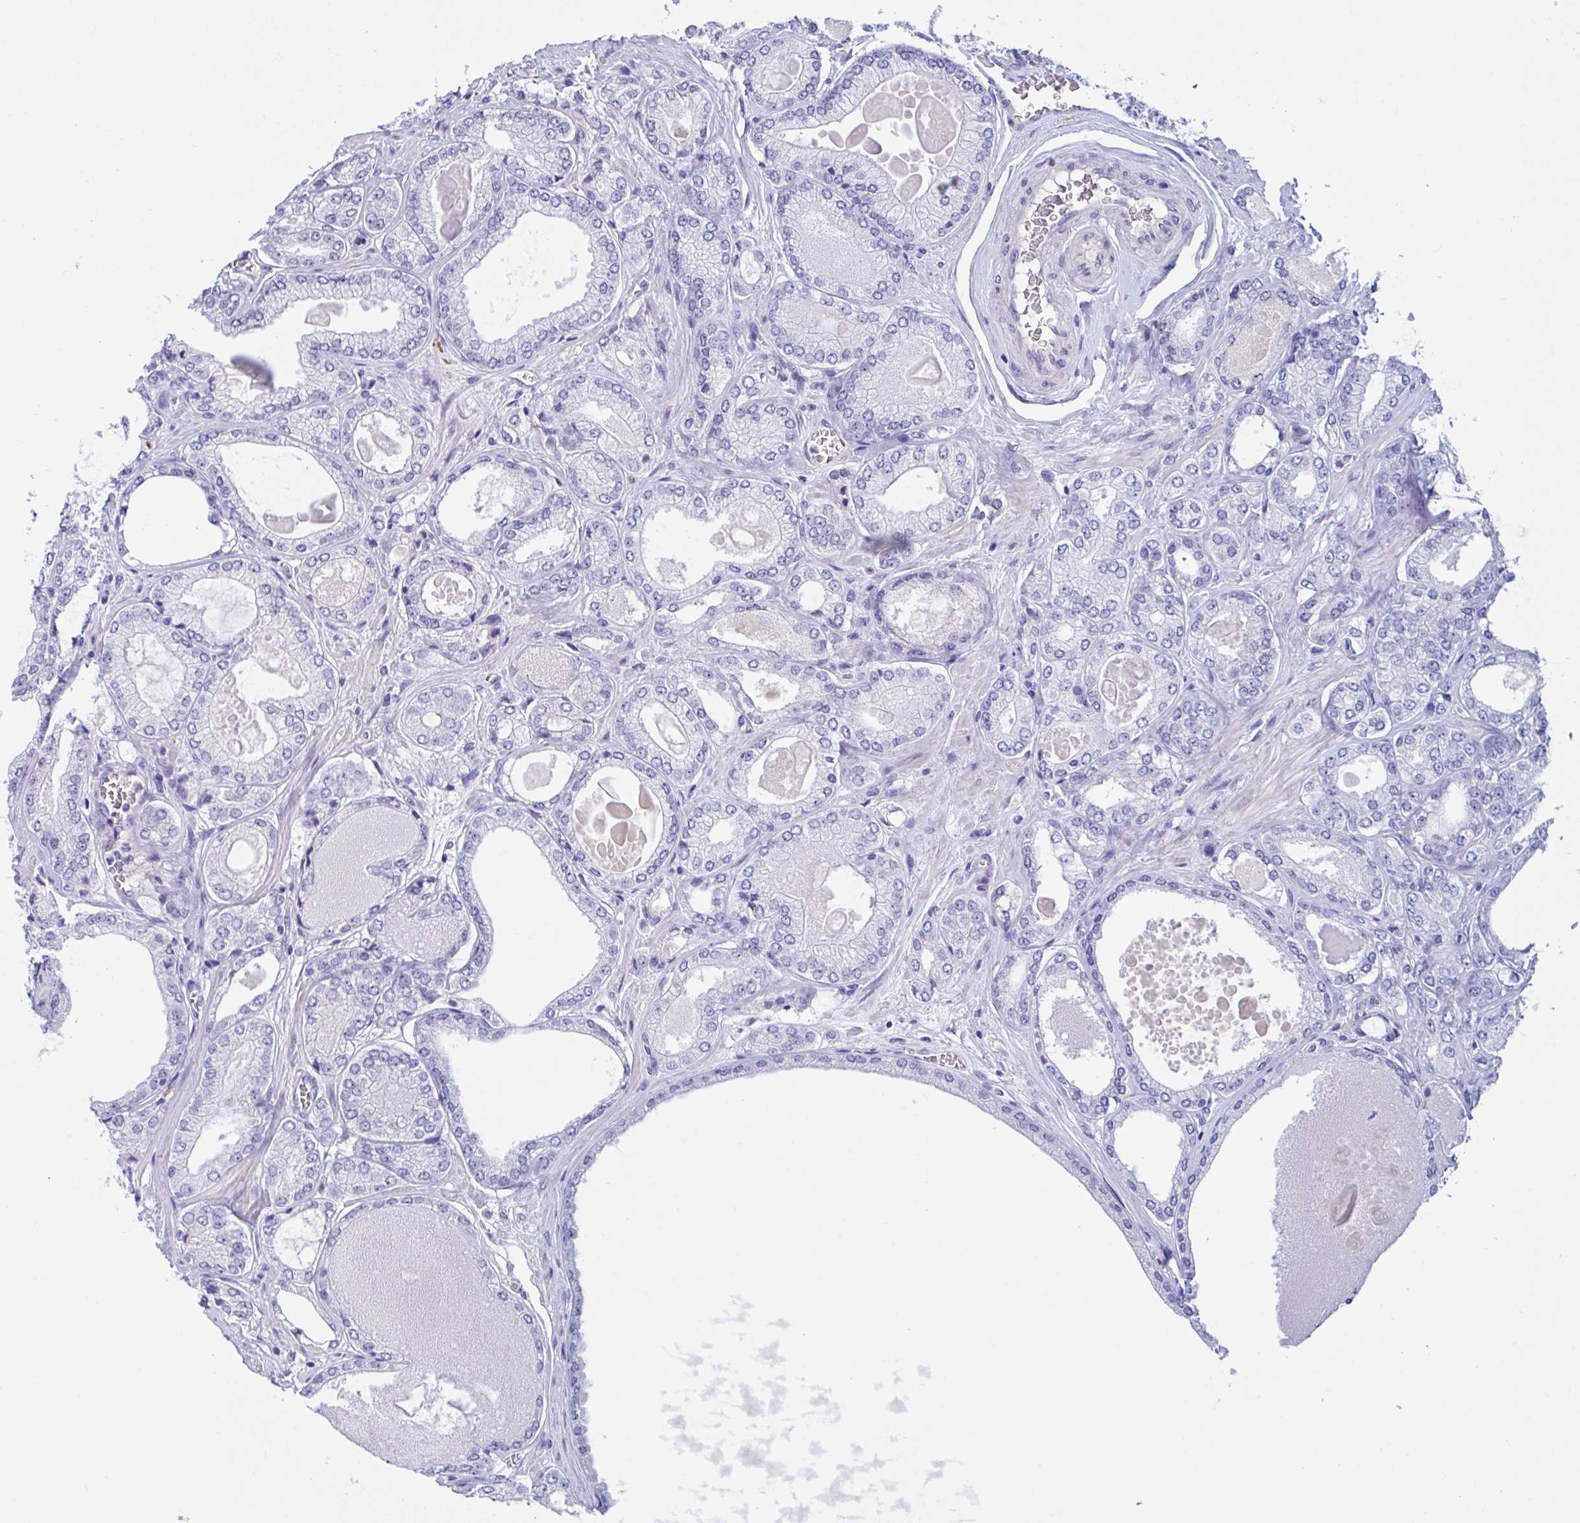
{"staining": {"intensity": "negative", "quantity": "none", "location": "none"}, "tissue": "prostate cancer", "cell_type": "Tumor cells", "image_type": "cancer", "snomed": [{"axis": "morphology", "description": "Adenocarcinoma, High grade"}, {"axis": "topography", "description": "Prostate"}], "caption": "An image of human high-grade adenocarcinoma (prostate) is negative for staining in tumor cells.", "gene": "MS4A14", "patient": {"sex": "male", "age": 68}}